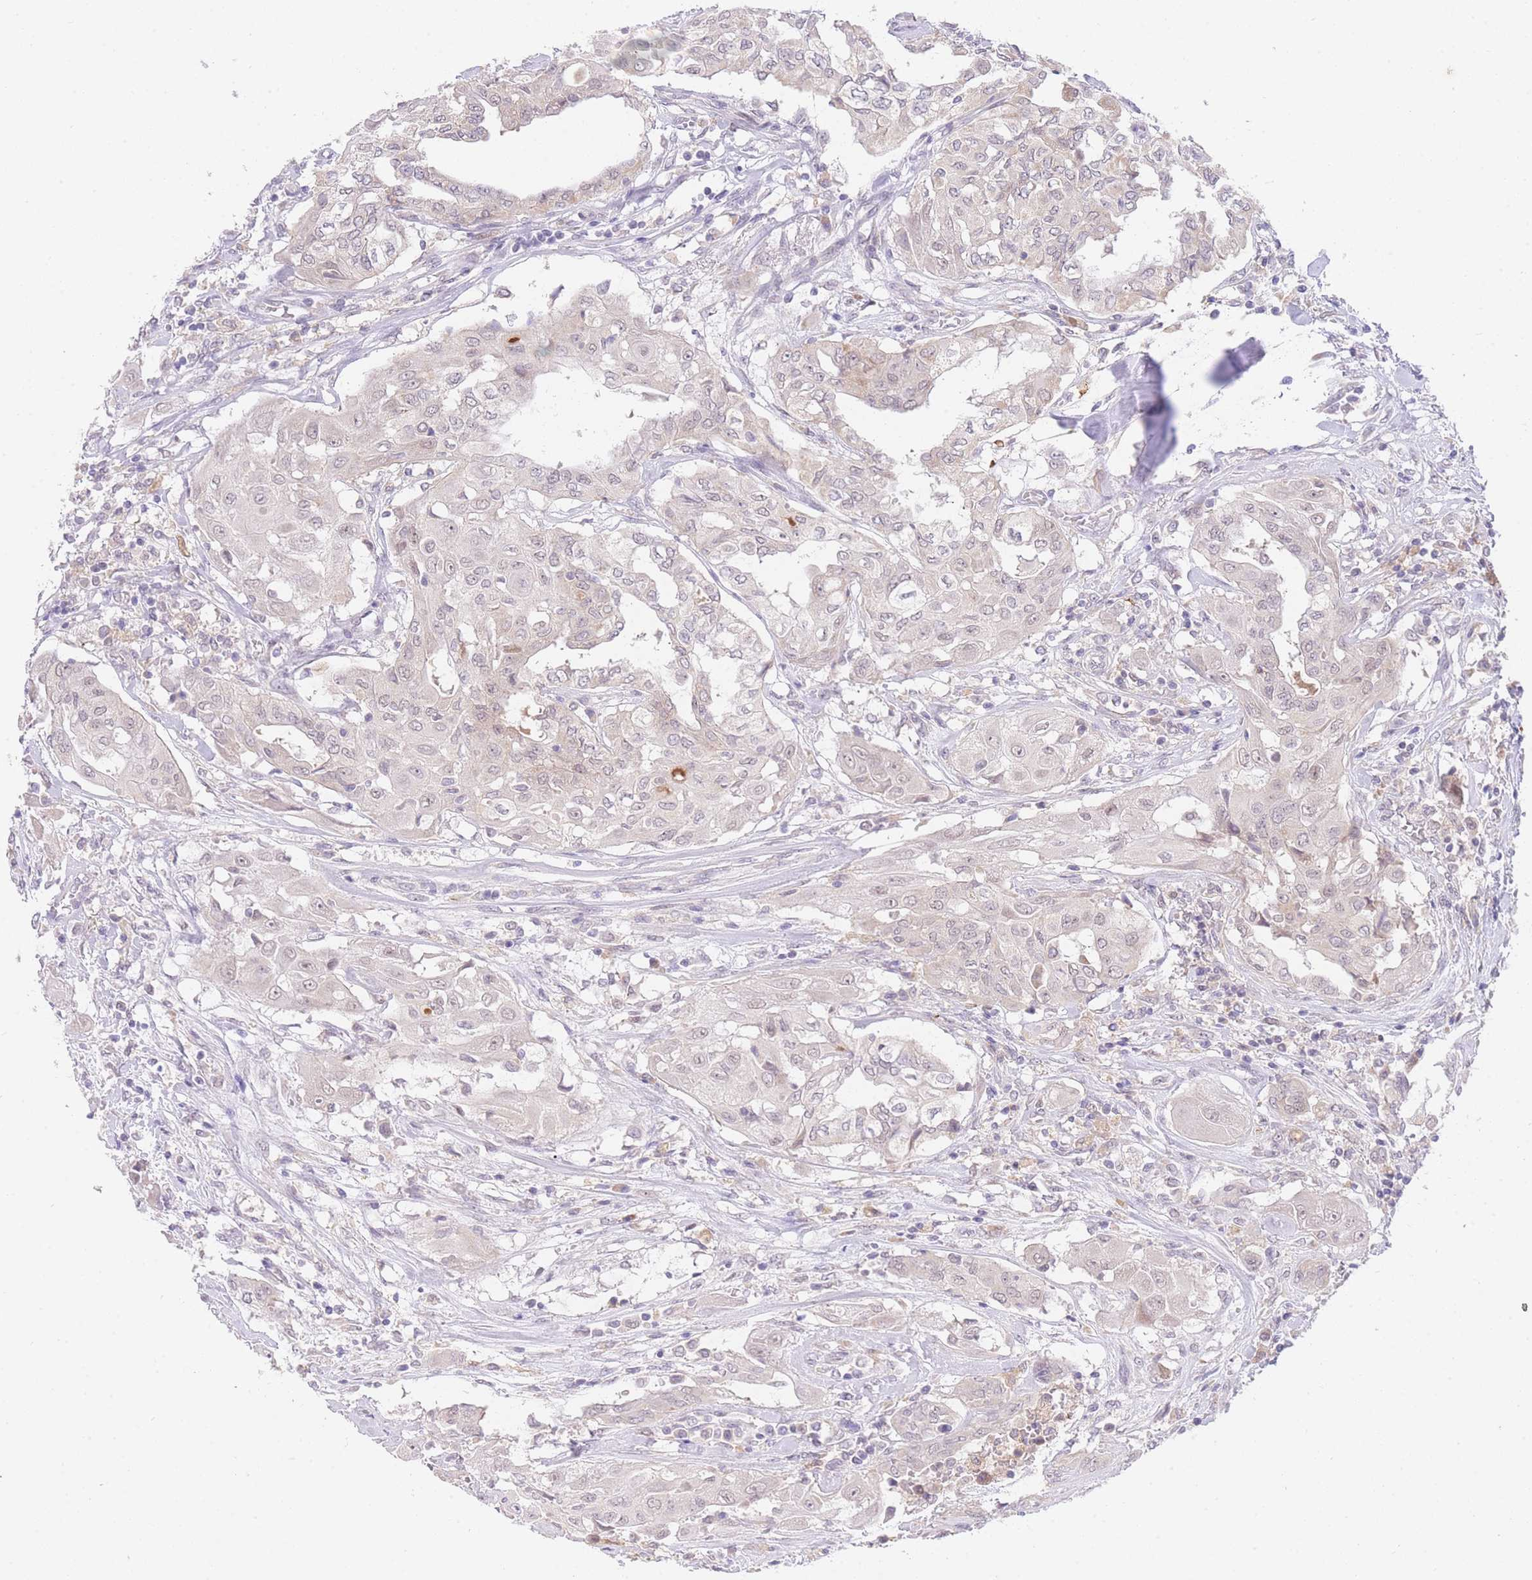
{"staining": {"intensity": "negative", "quantity": "none", "location": "none"}, "tissue": "thyroid cancer", "cell_type": "Tumor cells", "image_type": "cancer", "snomed": [{"axis": "morphology", "description": "Papillary adenocarcinoma, NOS"}, {"axis": "topography", "description": "Thyroid gland"}], "caption": "The photomicrograph reveals no significant expression in tumor cells of thyroid papillary adenocarcinoma. (DAB (3,3'-diaminobenzidine) immunohistochemistry (IHC) visualized using brightfield microscopy, high magnification).", "gene": "SLC25A33", "patient": {"sex": "female", "age": 59}}